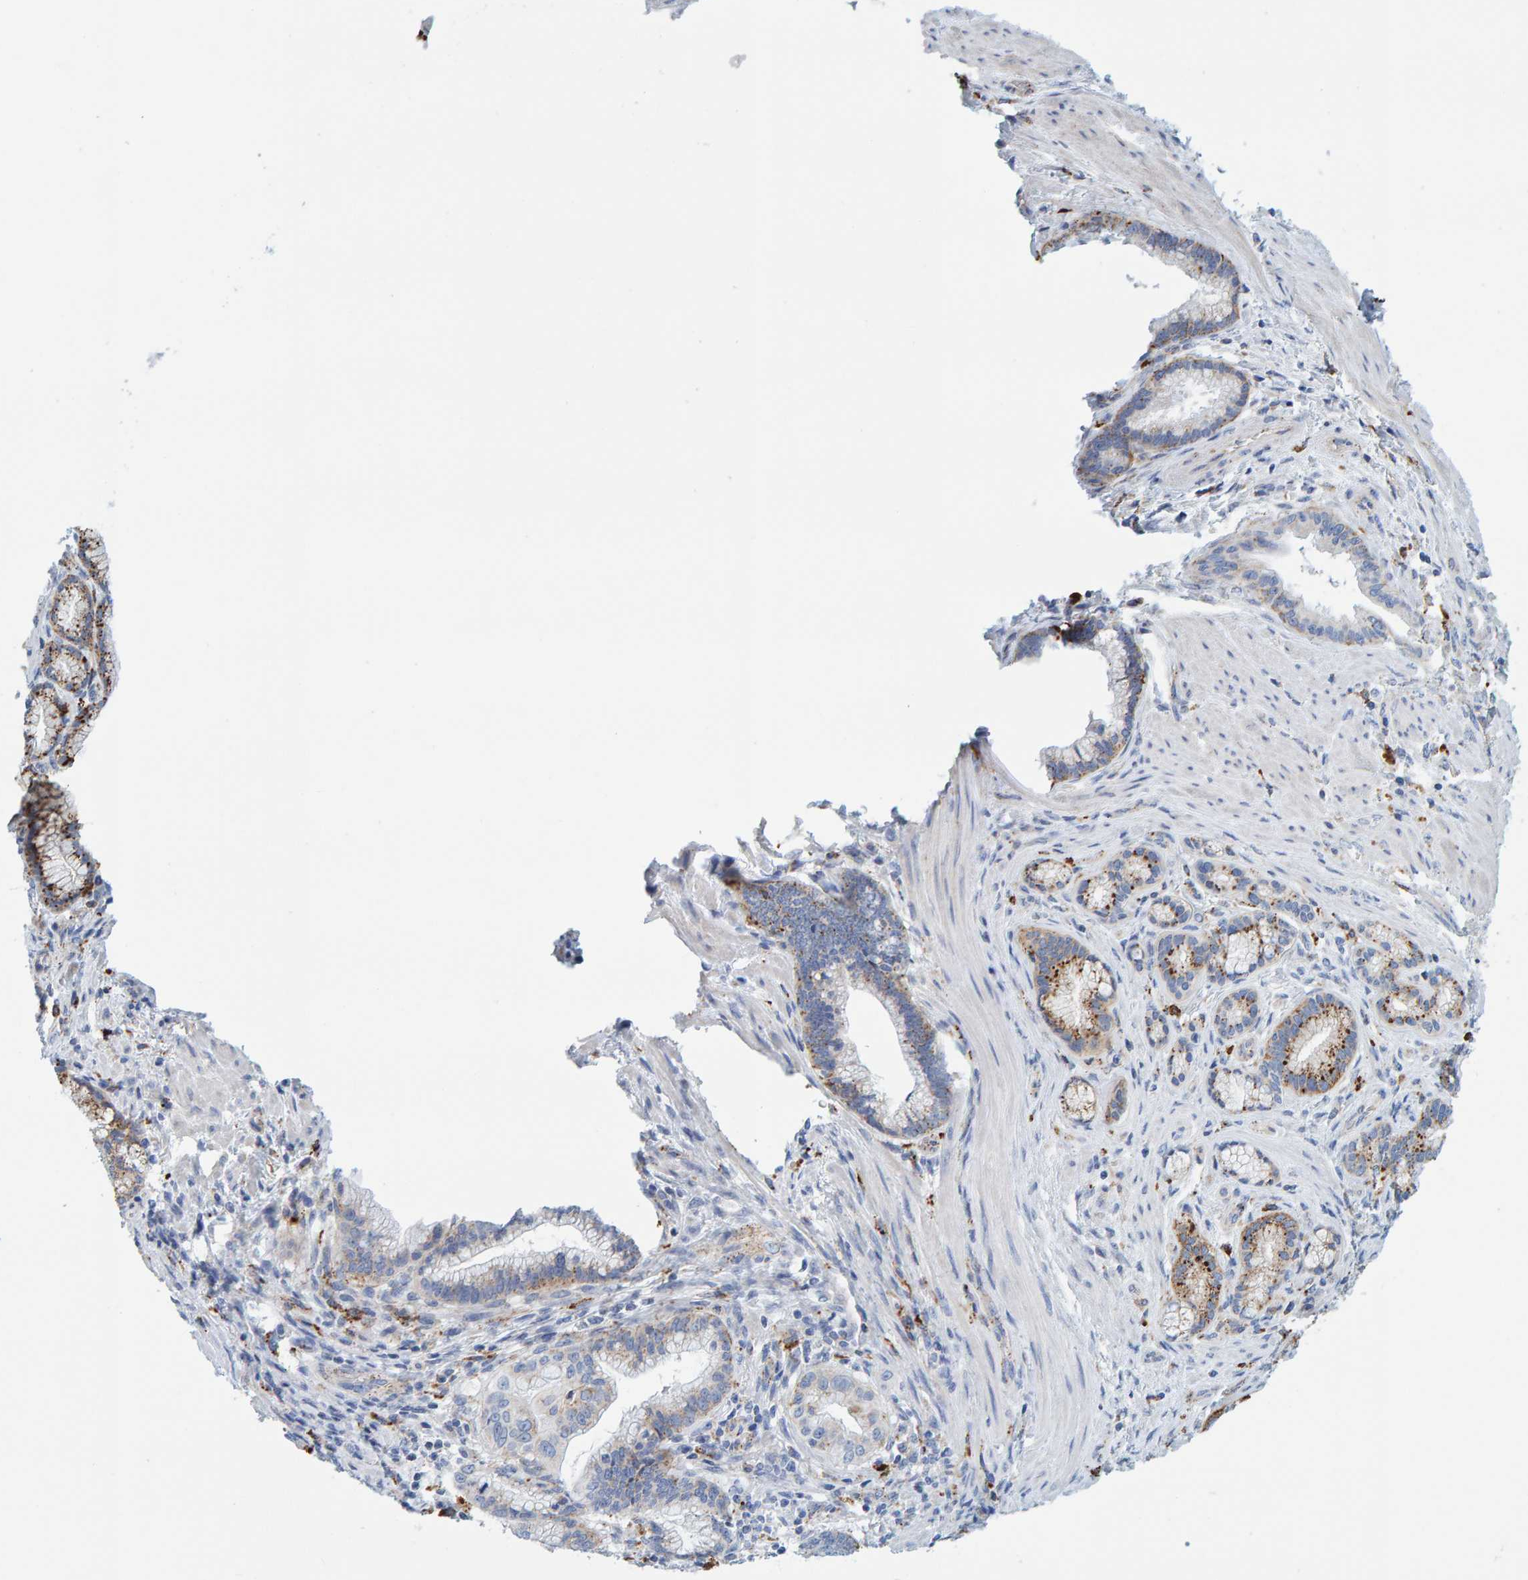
{"staining": {"intensity": "moderate", "quantity": "<25%", "location": "cytoplasmic/membranous"}, "tissue": "pancreatic cancer", "cell_type": "Tumor cells", "image_type": "cancer", "snomed": [{"axis": "morphology", "description": "Adenocarcinoma, NOS"}, {"axis": "topography", "description": "Pancreas"}], "caption": "The histopathology image exhibits a brown stain indicating the presence of a protein in the cytoplasmic/membranous of tumor cells in adenocarcinoma (pancreatic). The protein is shown in brown color, while the nuclei are stained blue.", "gene": "BIN3", "patient": {"sex": "female", "age": 64}}